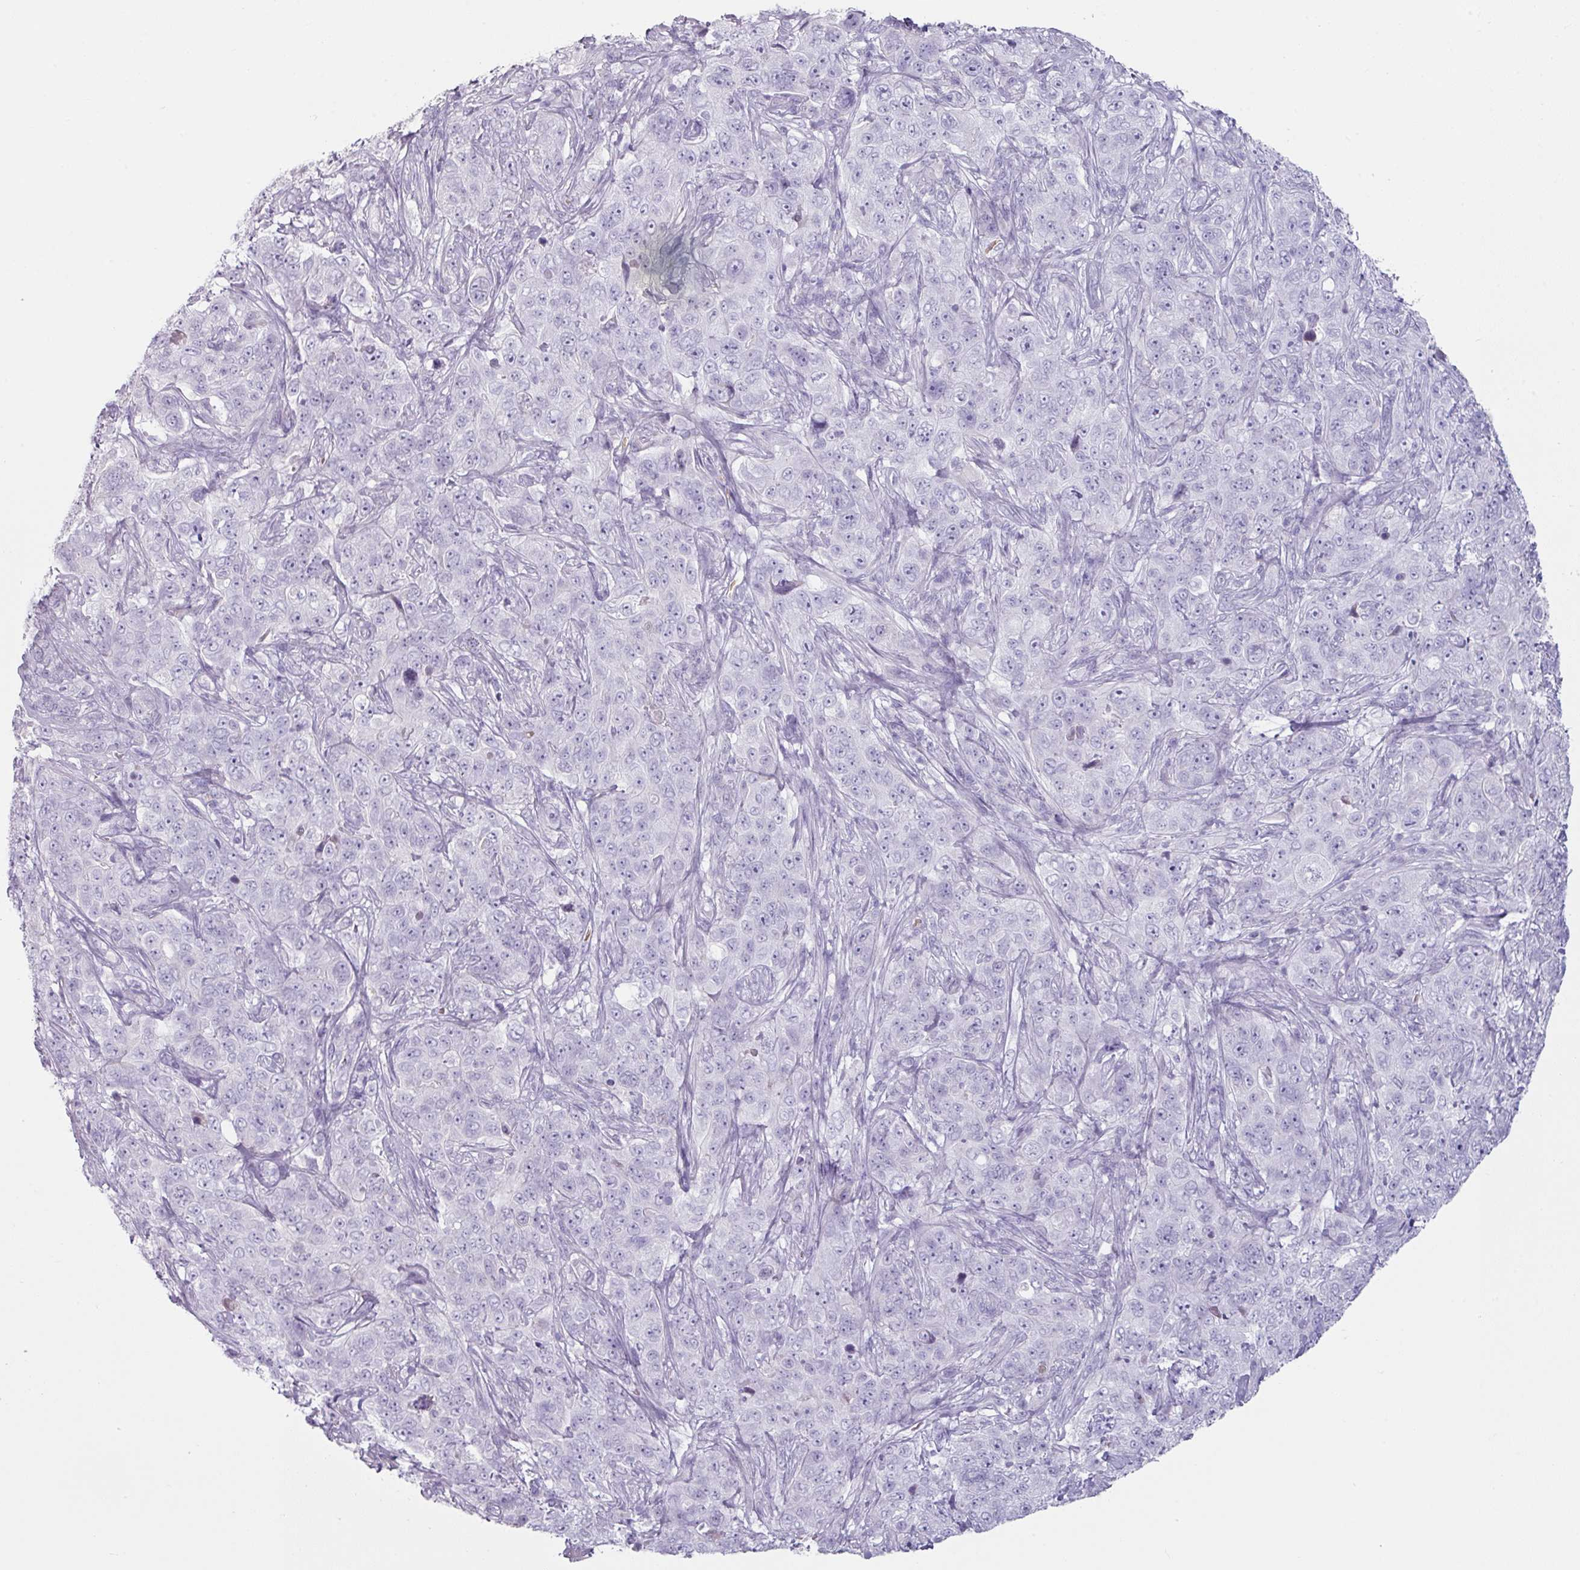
{"staining": {"intensity": "negative", "quantity": "none", "location": "none"}, "tissue": "pancreatic cancer", "cell_type": "Tumor cells", "image_type": "cancer", "snomed": [{"axis": "morphology", "description": "Adenocarcinoma, NOS"}, {"axis": "topography", "description": "Pancreas"}], "caption": "Pancreatic cancer was stained to show a protein in brown. There is no significant positivity in tumor cells. The staining was performed using DAB to visualize the protein expression in brown, while the nuclei were stained in blue with hematoxylin (Magnification: 20x).", "gene": "CLCA1", "patient": {"sex": "male", "age": 68}}